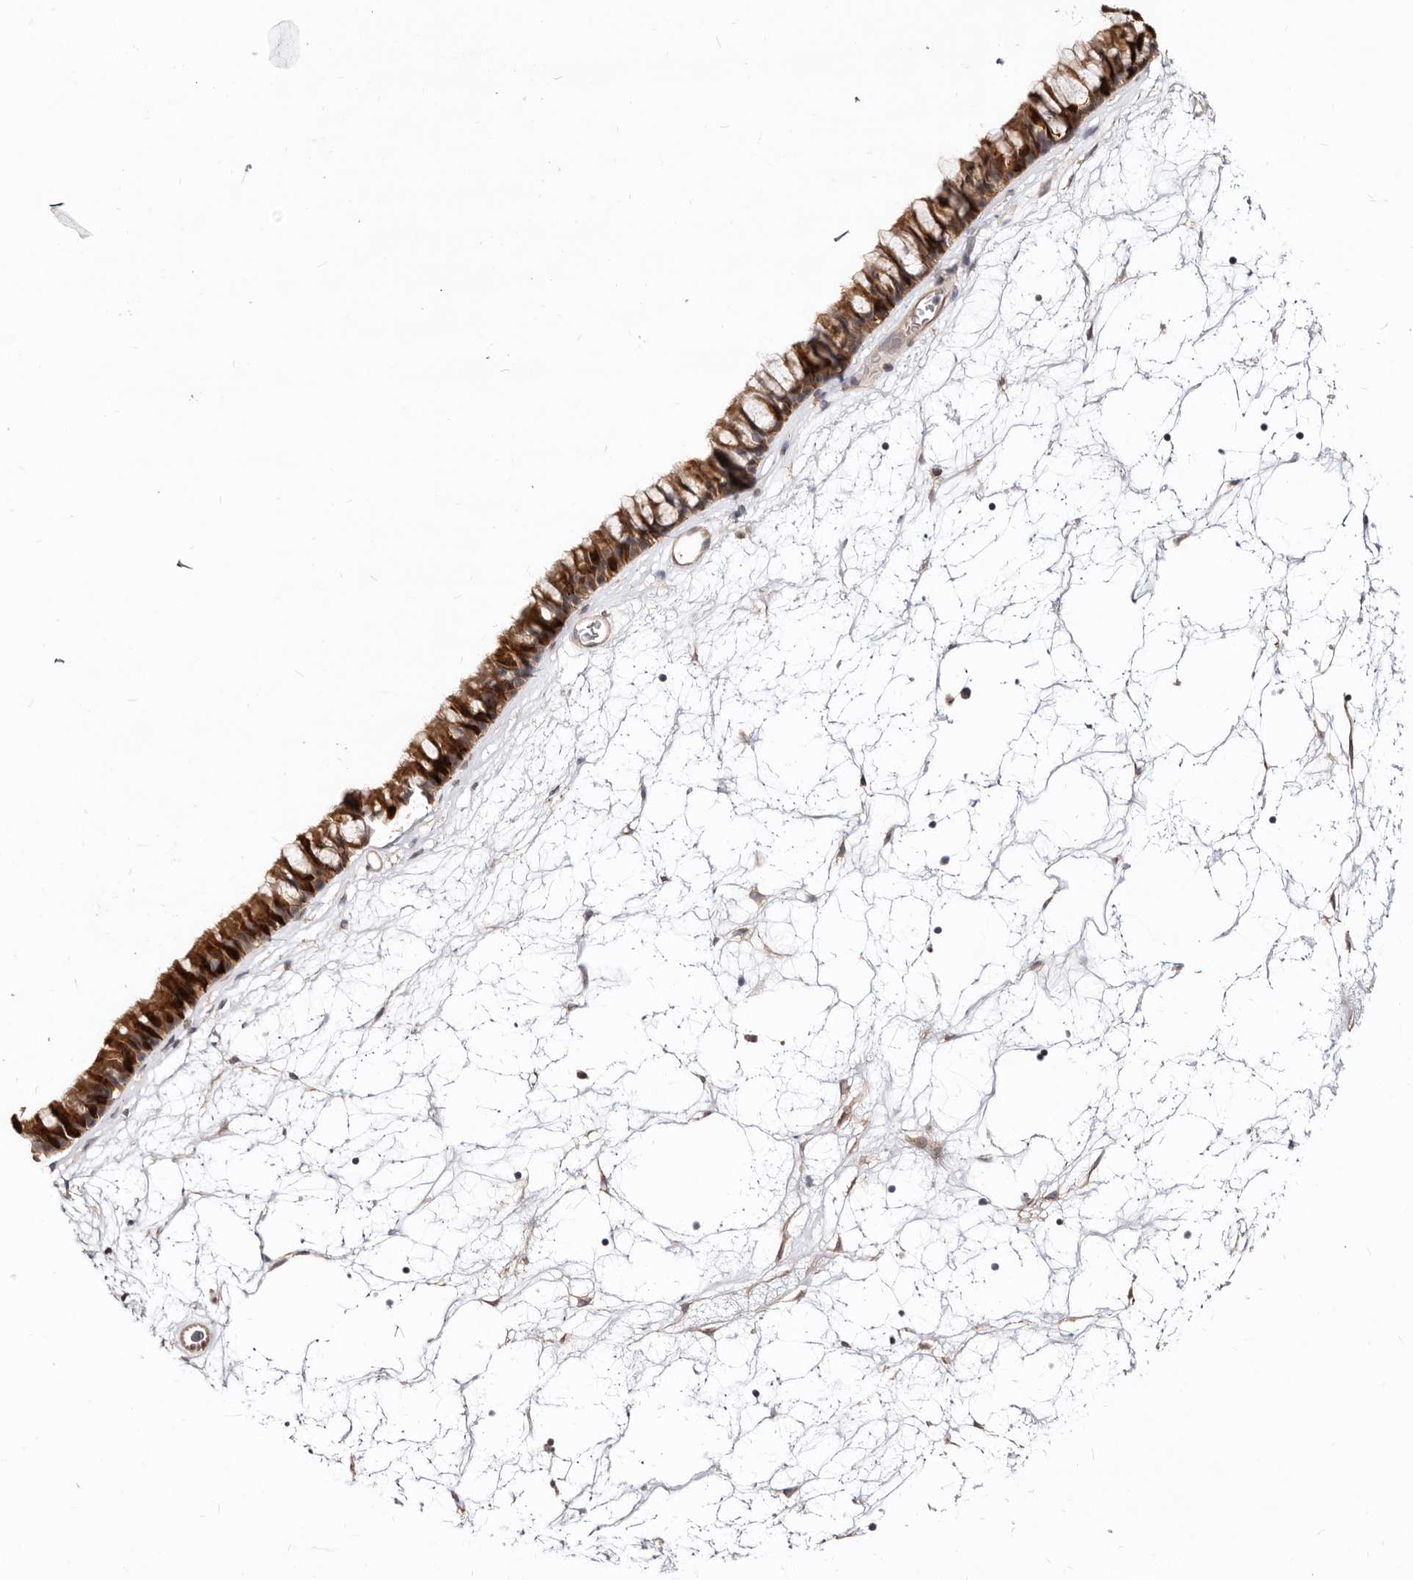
{"staining": {"intensity": "strong", "quantity": "25%-75%", "location": "cytoplasmic/membranous"}, "tissue": "nasopharynx", "cell_type": "Respiratory epithelial cells", "image_type": "normal", "snomed": [{"axis": "morphology", "description": "Normal tissue, NOS"}, {"axis": "topography", "description": "Nasopharynx"}], "caption": "A brown stain highlights strong cytoplasmic/membranous staining of a protein in respiratory epithelial cells of normal nasopharynx. The staining was performed using DAB (3,3'-diaminobenzidine) to visualize the protein expression in brown, while the nuclei were stained in blue with hematoxylin (Magnification: 20x).", "gene": "GPATCH4", "patient": {"sex": "male", "age": 64}}